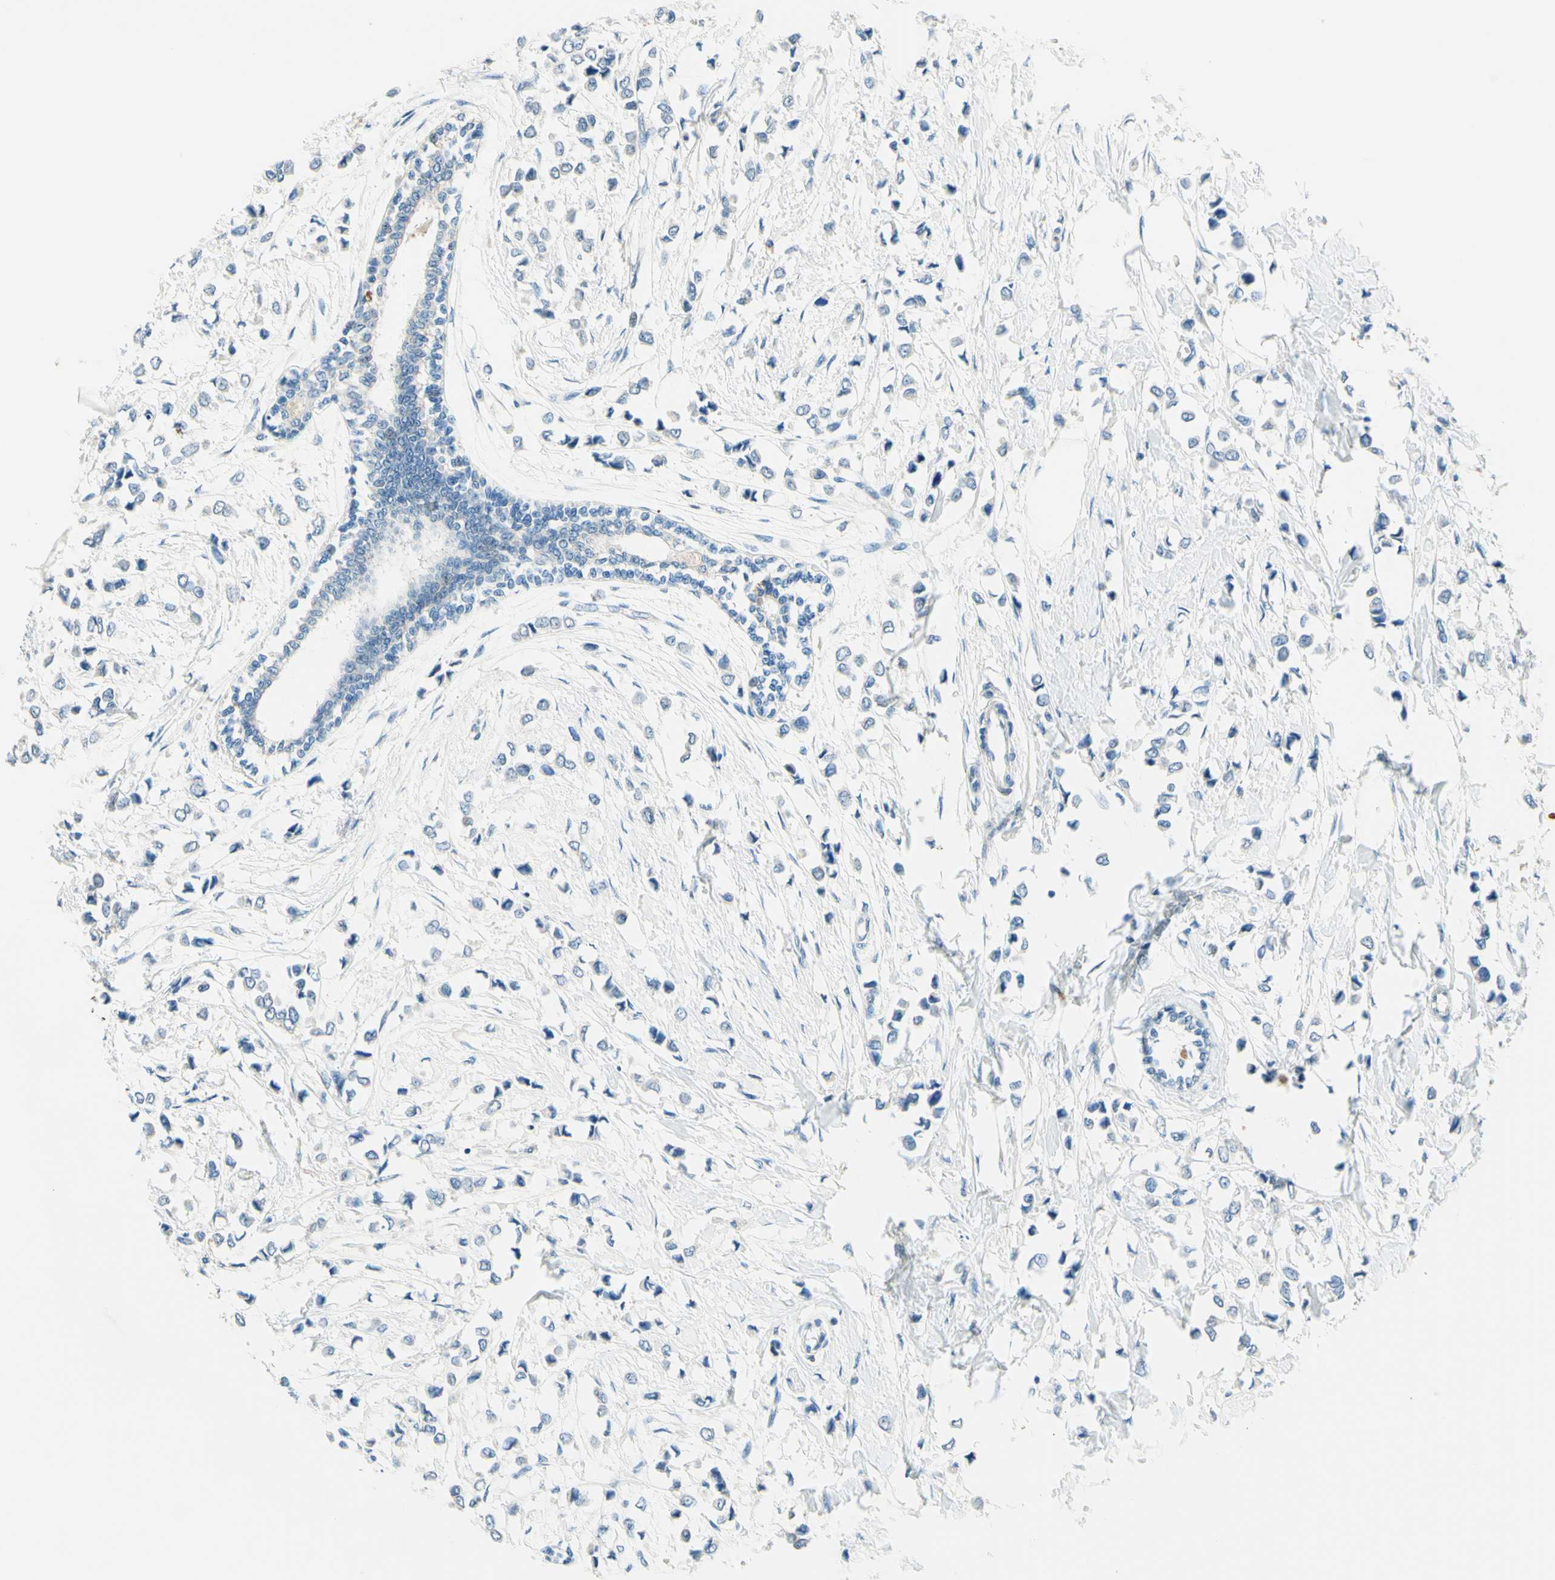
{"staining": {"intensity": "negative", "quantity": "none", "location": "none"}, "tissue": "breast cancer", "cell_type": "Tumor cells", "image_type": "cancer", "snomed": [{"axis": "morphology", "description": "Lobular carcinoma"}, {"axis": "topography", "description": "Breast"}], "caption": "IHC histopathology image of neoplastic tissue: human lobular carcinoma (breast) stained with DAB (3,3'-diaminobenzidine) demonstrates no significant protein positivity in tumor cells.", "gene": "SIGLEC9", "patient": {"sex": "female", "age": 51}}